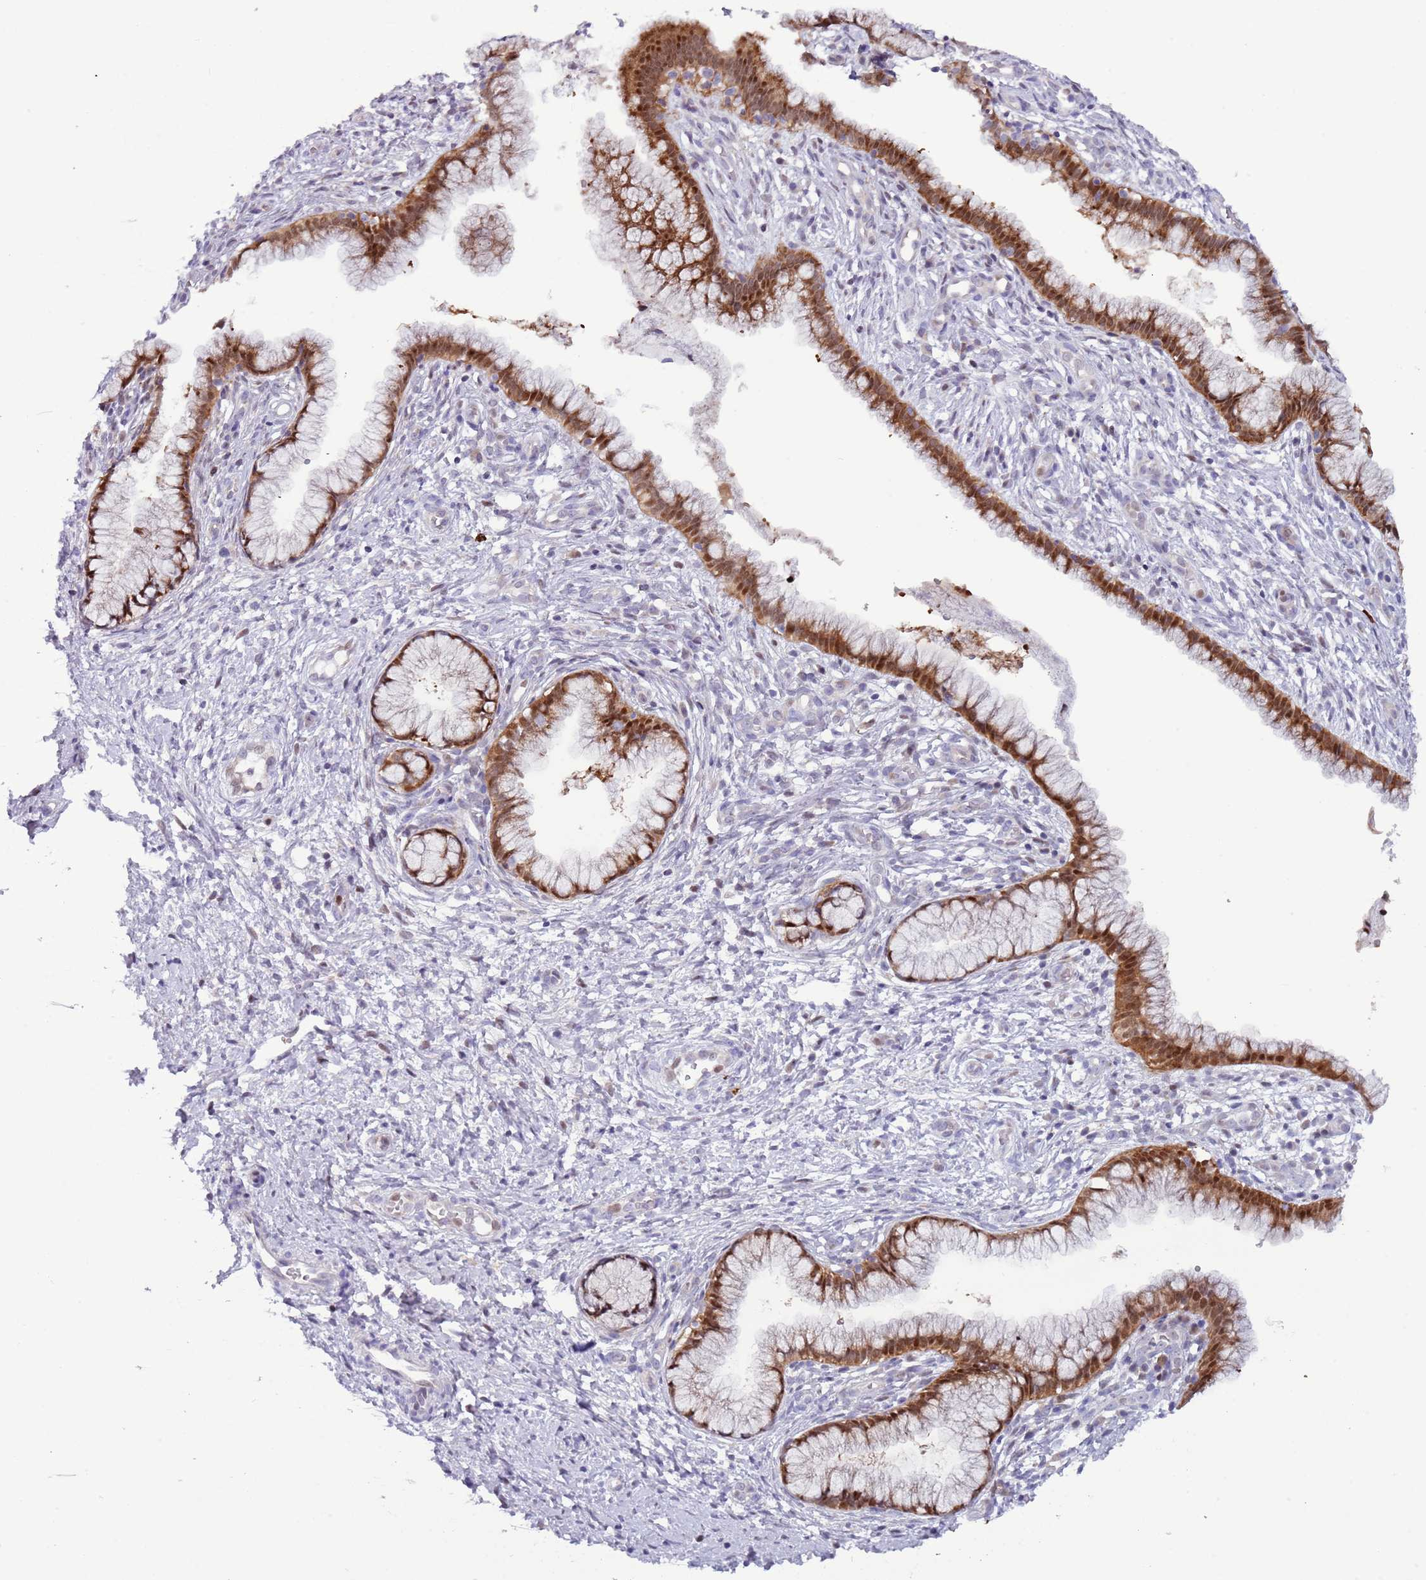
{"staining": {"intensity": "moderate", "quantity": ">75%", "location": "cytoplasmic/membranous,nuclear"}, "tissue": "cervix", "cell_type": "Glandular cells", "image_type": "normal", "snomed": [{"axis": "morphology", "description": "Normal tissue, NOS"}, {"axis": "topography", "description": "Cervix"}], "caption": "Human cervix stained with a protein marker shows moderate staining in glandular cells.", "gene": "NBPF4", "patient": {"sex": "female", "age": 36}}